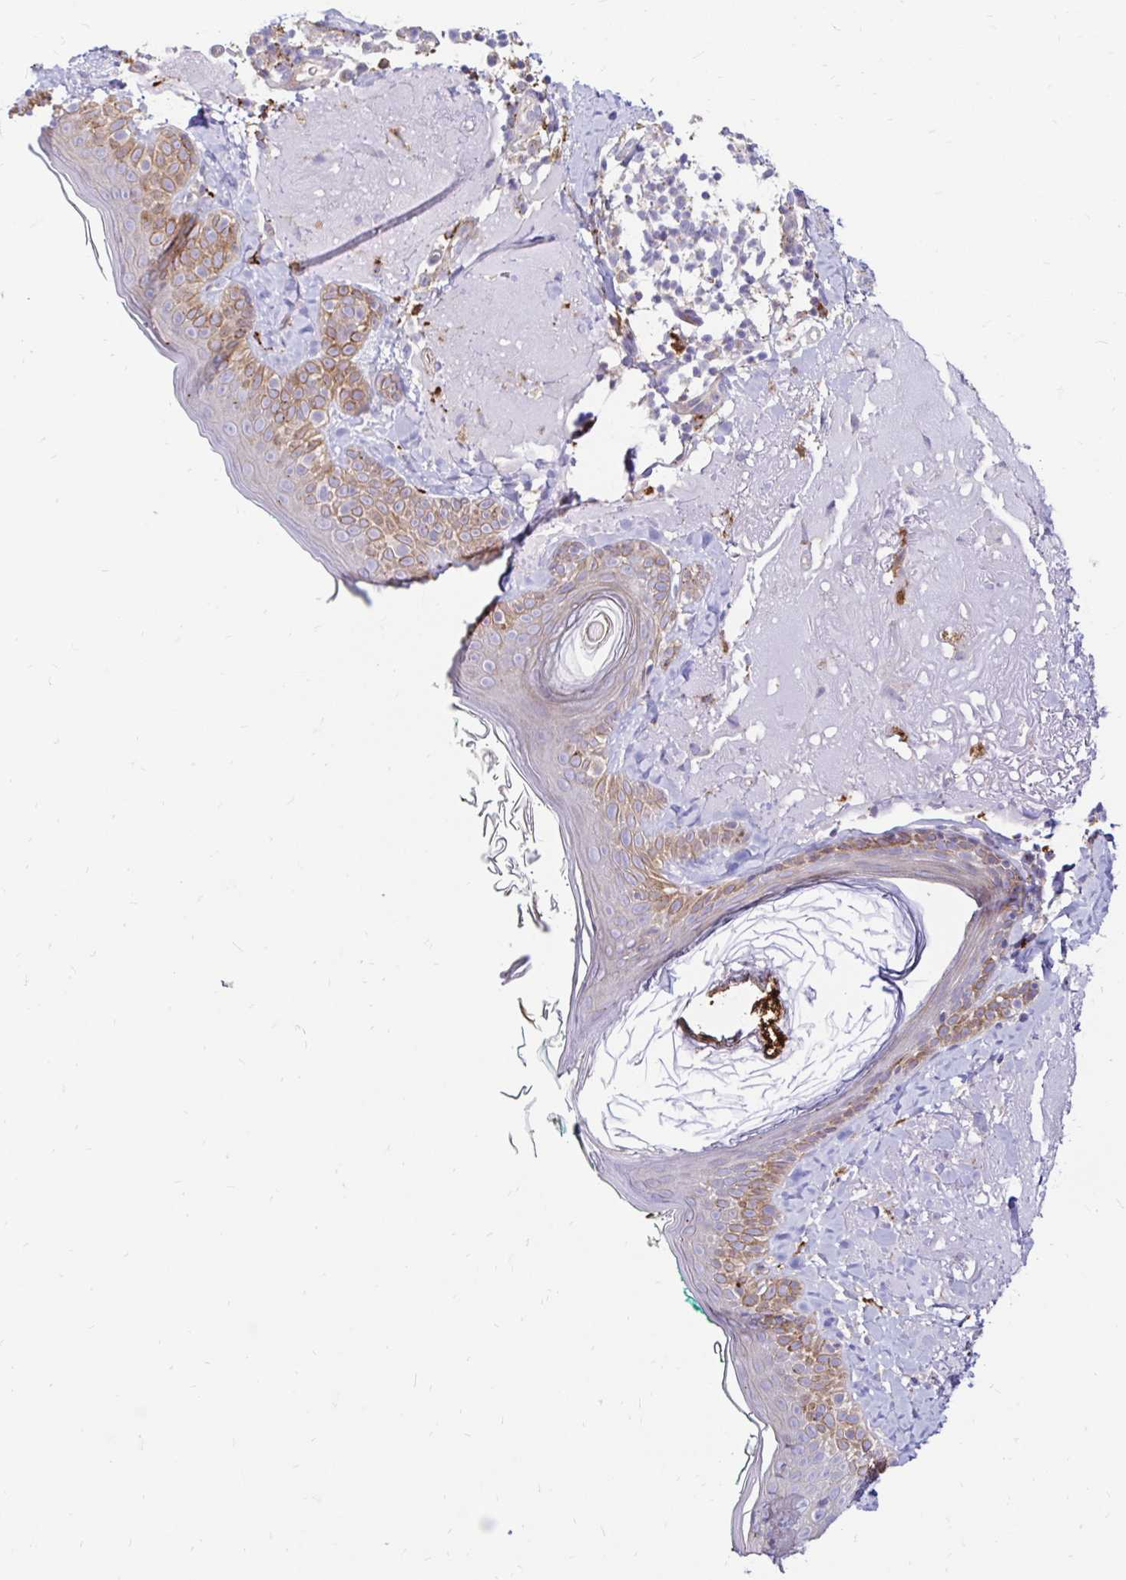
{"staining": {"intensity": "negative", "quantity": "none", "location": "none"}, "tissue": "skin", "cell_type": "Fibroblasts", "image_type": "normal", "snomed": [{"axis": "morphology", "description": "Normal tissue, NOS"}, {"axis": "topography", "description": "Skin"}], "caption": "A high-resolution histopathology image shows immunohistochemistry (IHC) staining of benign skin, which demonstrates no significant staining in fibroblasts. The staining was performed using DAB to visualize the protein expression in brown, while the nuclei were stained in blue with hematoxylin (Magnification: 20x).", "gene": "FUCA1", "patient": {"sex": "male", "age": 73}}